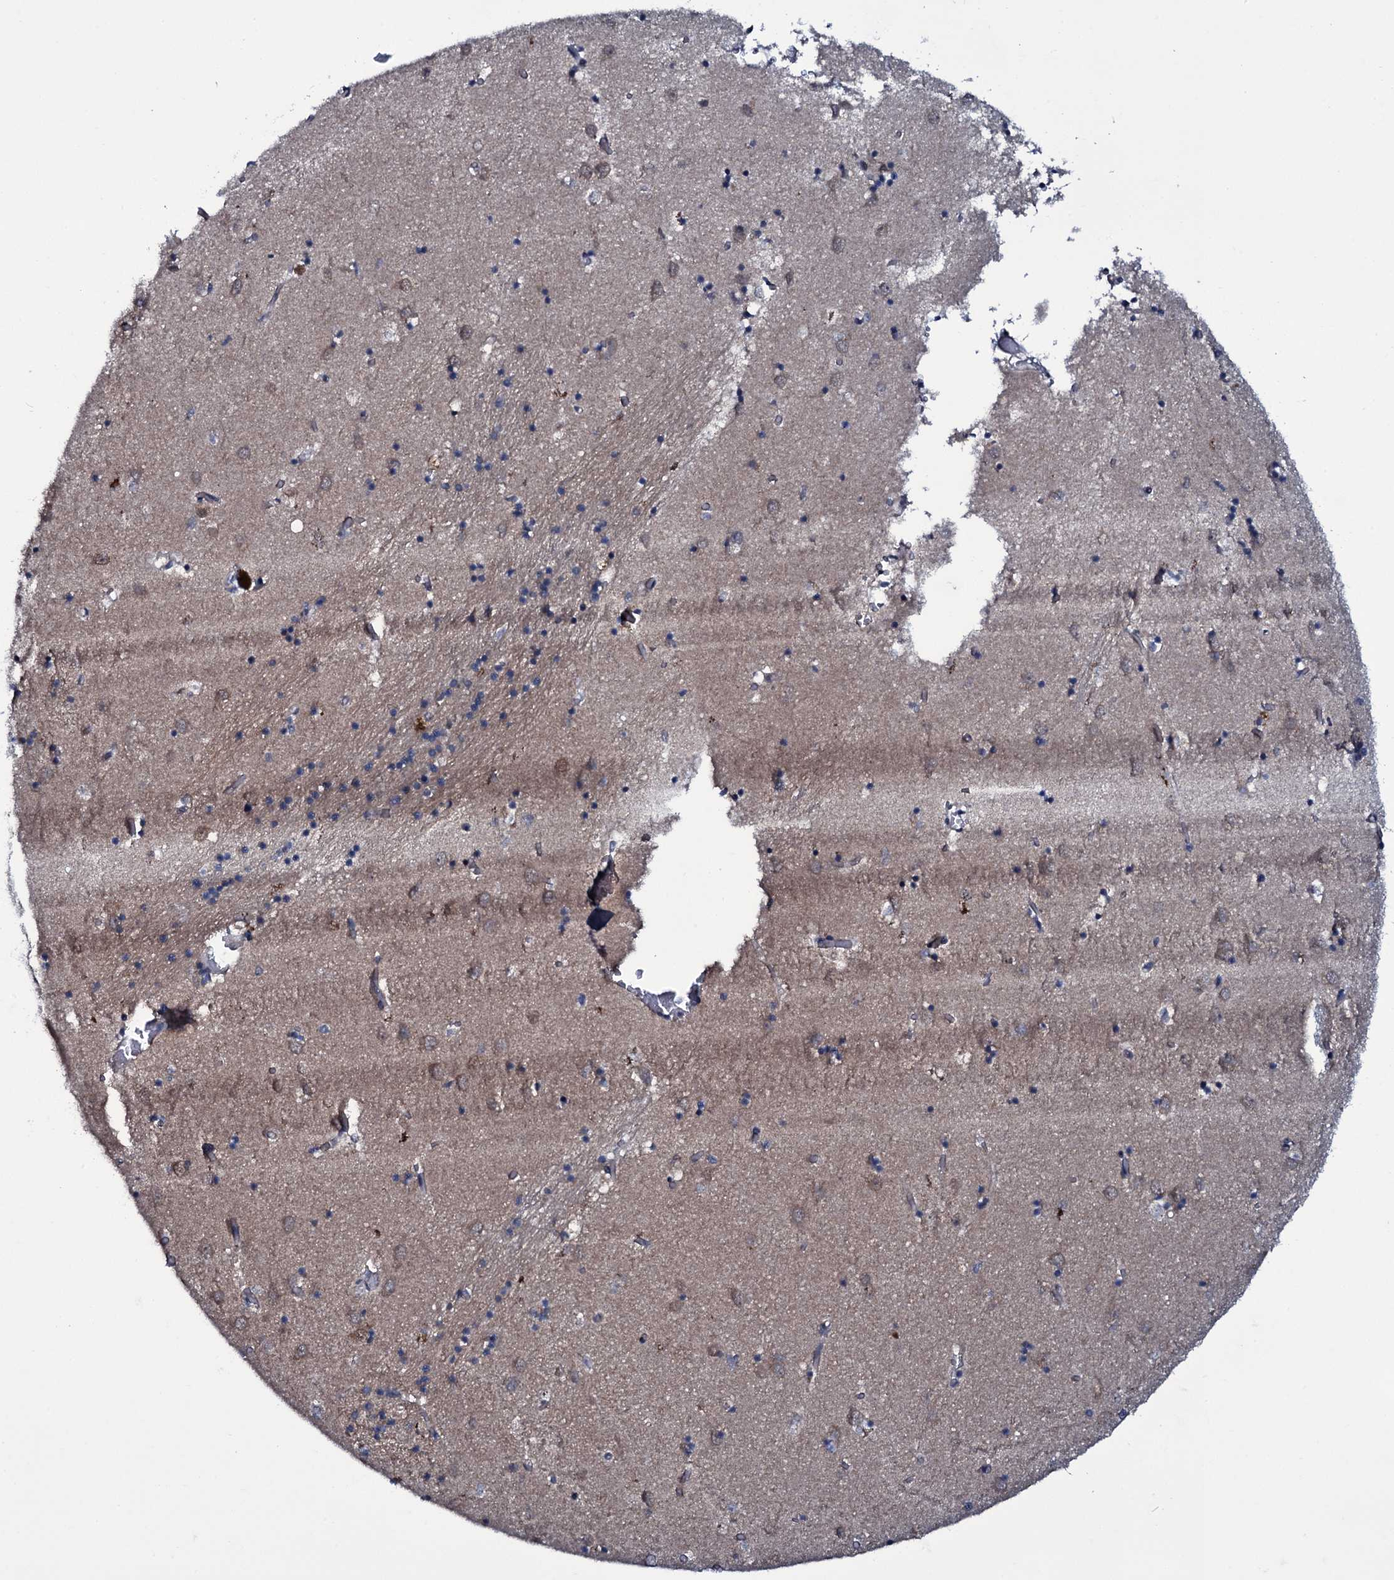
{"staining": {"intensity": "weak", "quantity": "<25%", "location": "cytoplasmic/membranous"}, "tissue": "caudate", "cell_type": "Glial cells", "image_type": "normal", "snomed": [{"axis": "morphology", "description": "Normal tissue, NOS"}, {"axis": "topography", "description": "Lateral ventricle wall"}], "caption": "Immunohistochemistry (IHC) of benign human caudate shows no expression in glial cells.", "gene": "WIPF3", "patient": {"sex": "male", "age": 70}}